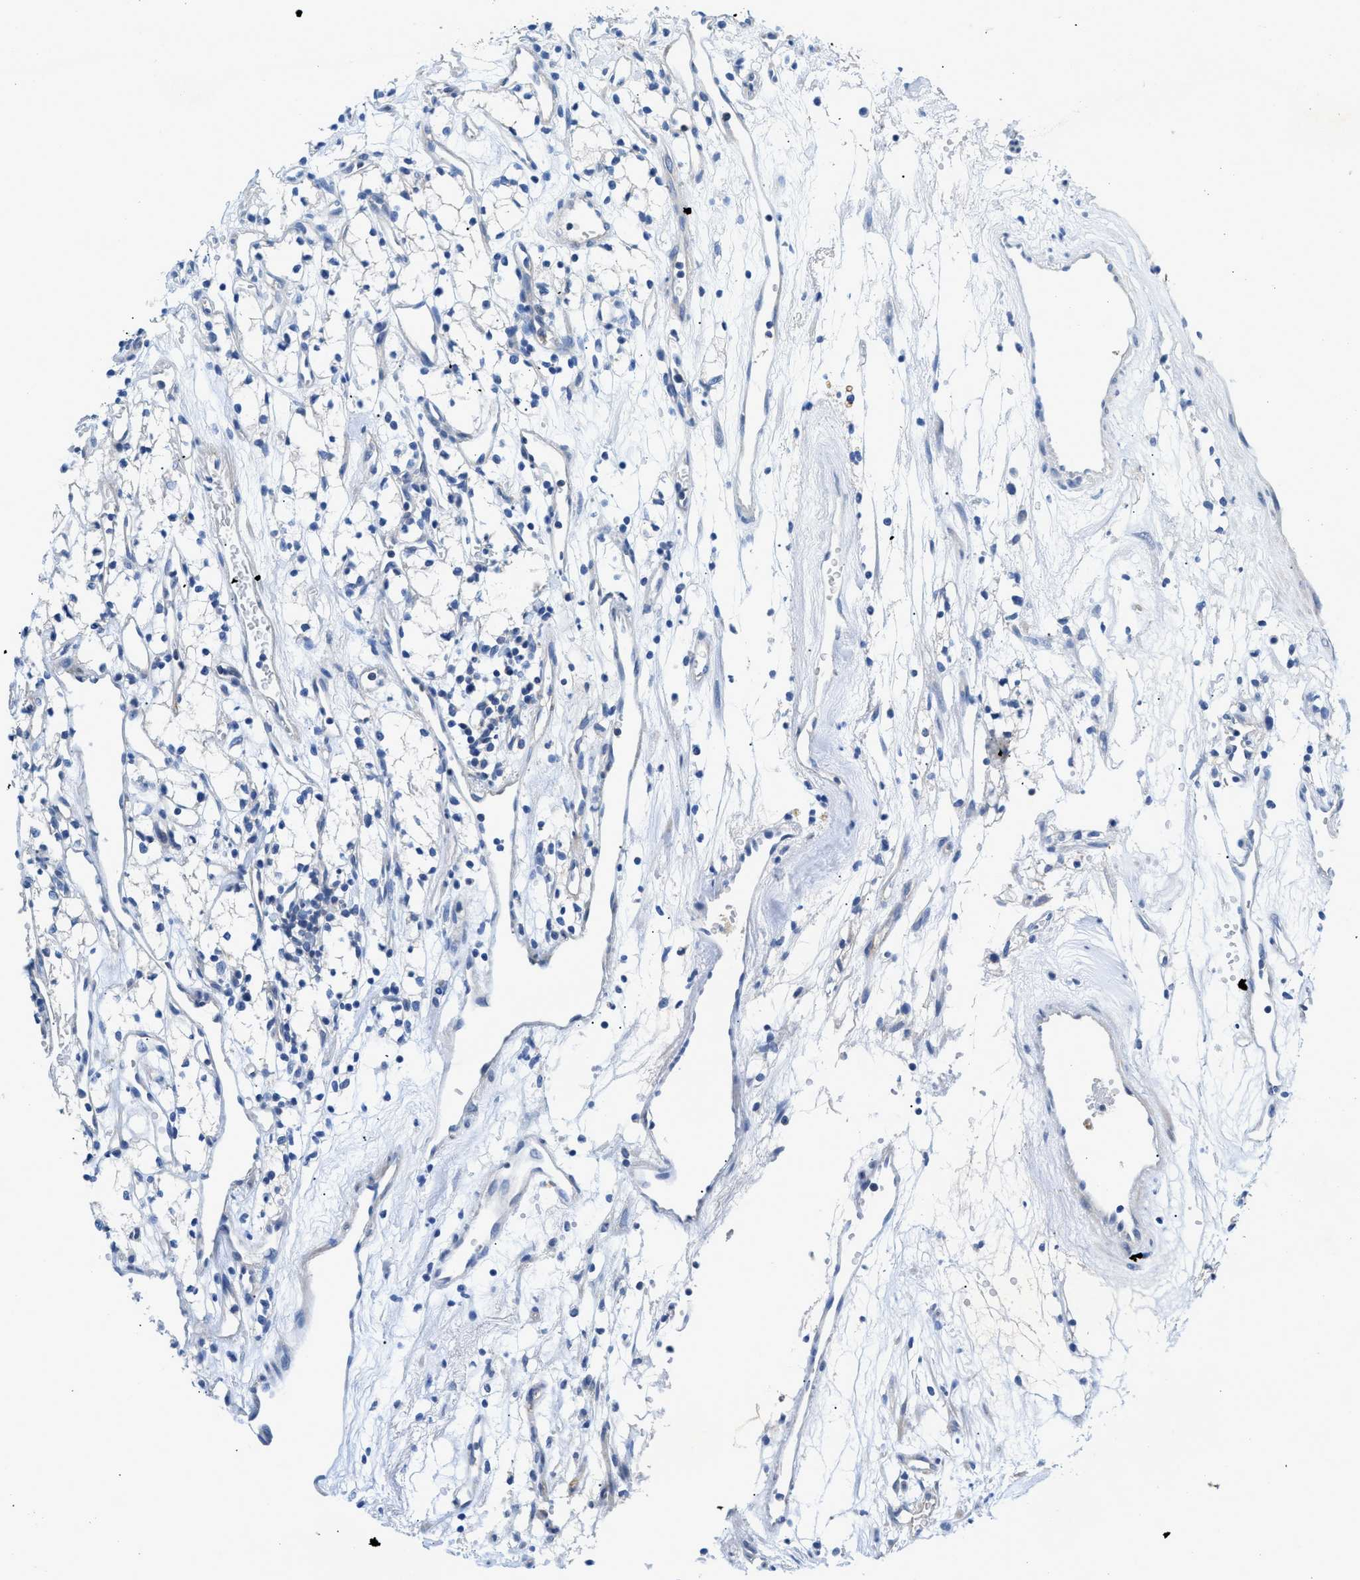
{"staining": {"intensity": "negative", "quantity": "none", "location": "none"}, "tissue": "renal cancer", "cell_type": "Tumor cells", "image_type": "cancer", "snomed": [{"axis": "morphology", "description": "Adenocarcinoma, NOS"}, {"axis": "topography", "description": "Kidney"}], "caption": "There is no significant positivity in tumor cells of renal adenocarcinoma. (DAB (3,3'-diaminobenzidine) immunohistochemistry with hematoxylin counter stain).", "gene": "SLC10A6", "patient": {"sex": "male", "age": 59}}